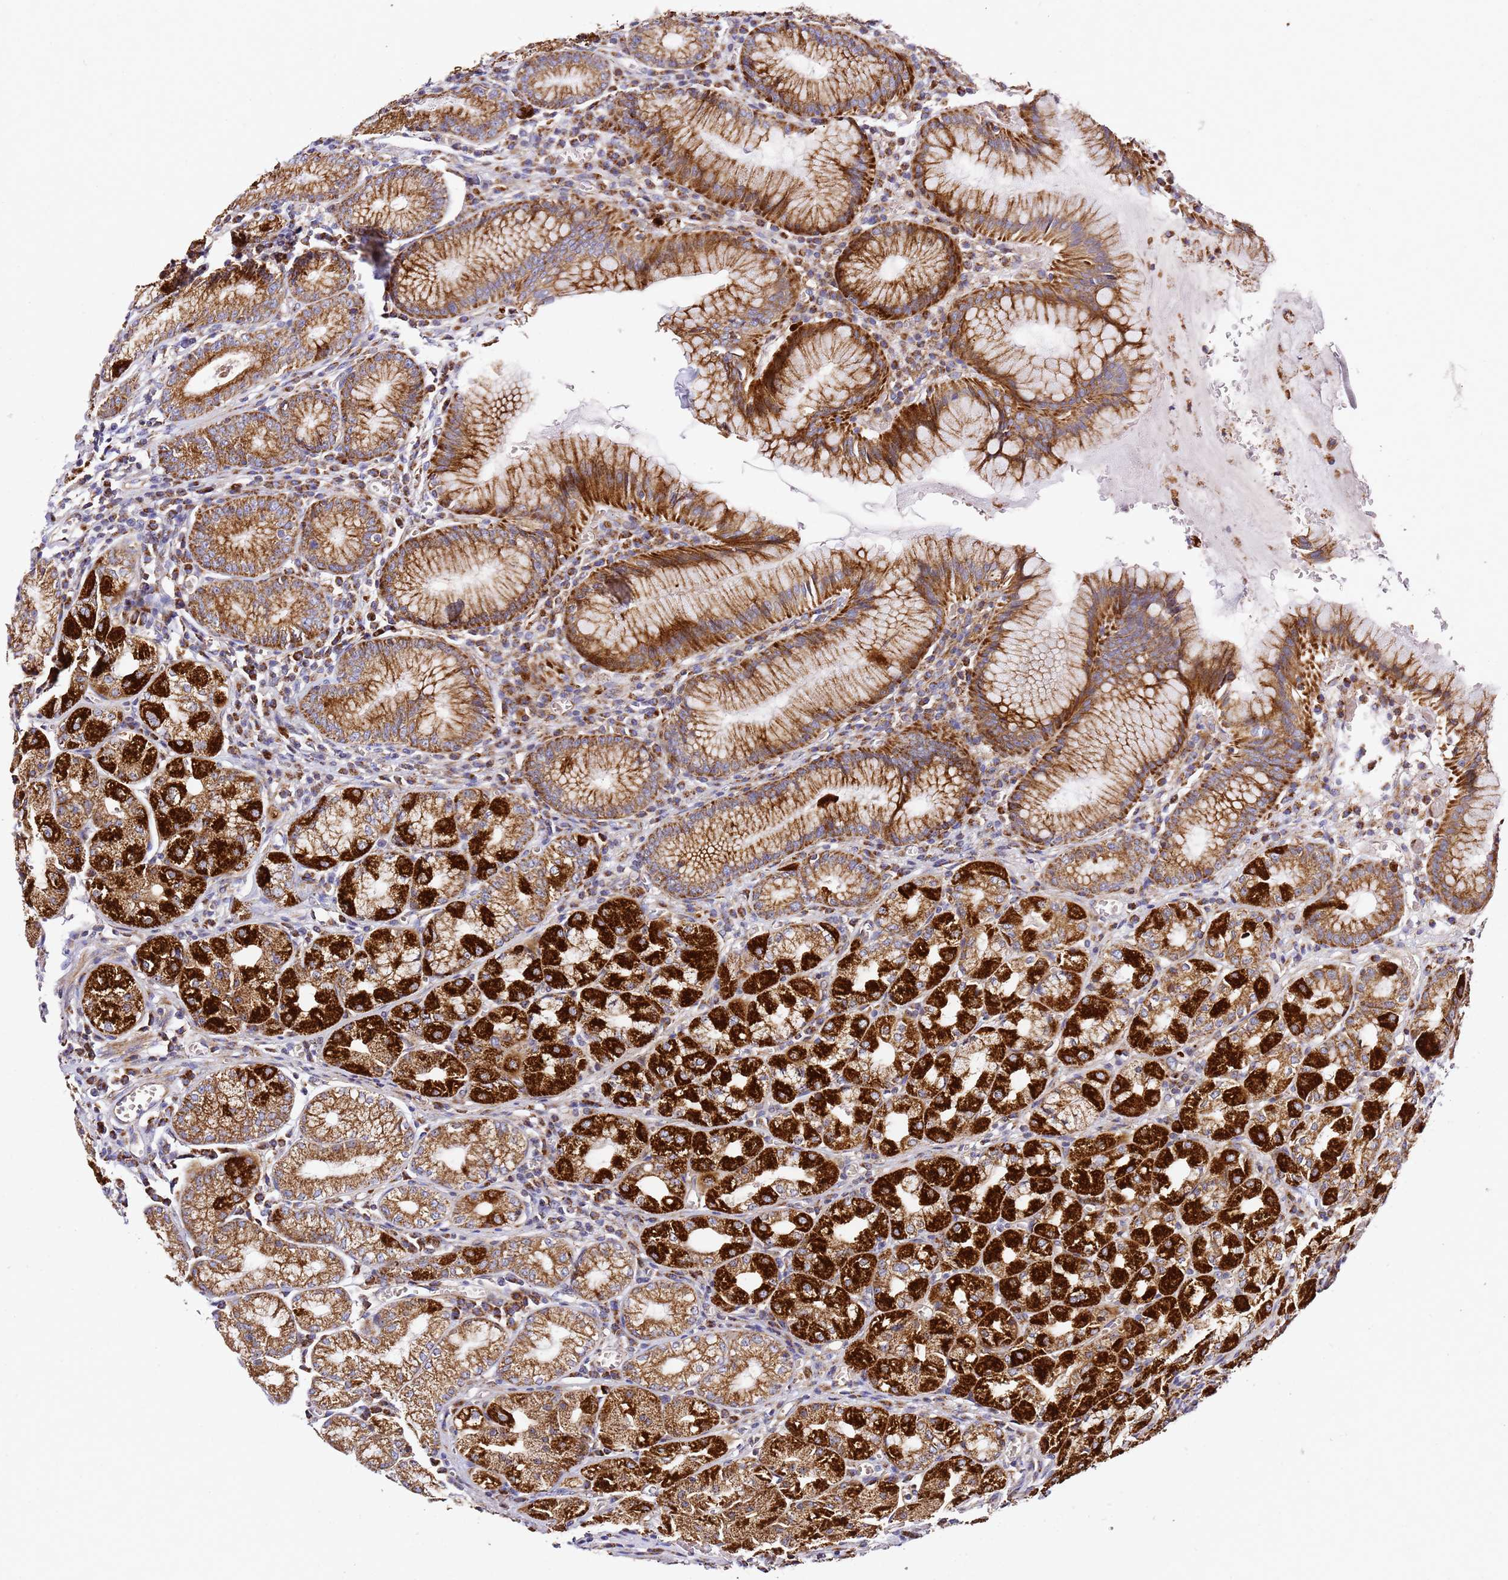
{"staining": {"intensity": "strong", "quantity": ">75%", "location": "cytoplasmic/membranous"}, "tissue": "stomach", "cell_type": "Glandular cells", "image_type": "normal", "snomed": [{"axis": "morphology", "description": "Normal tissue, NOS"}, {"axis": "topography", "description": "Stomach"}], "caption": "Strong cytoplasmic/membranous positivity for a protein is present in approximately >75% of glandular cells of normal stomach using immunohistochemistry.", "gene": "NDUFA3", "patient": {"sex": "male", "age": 55}}